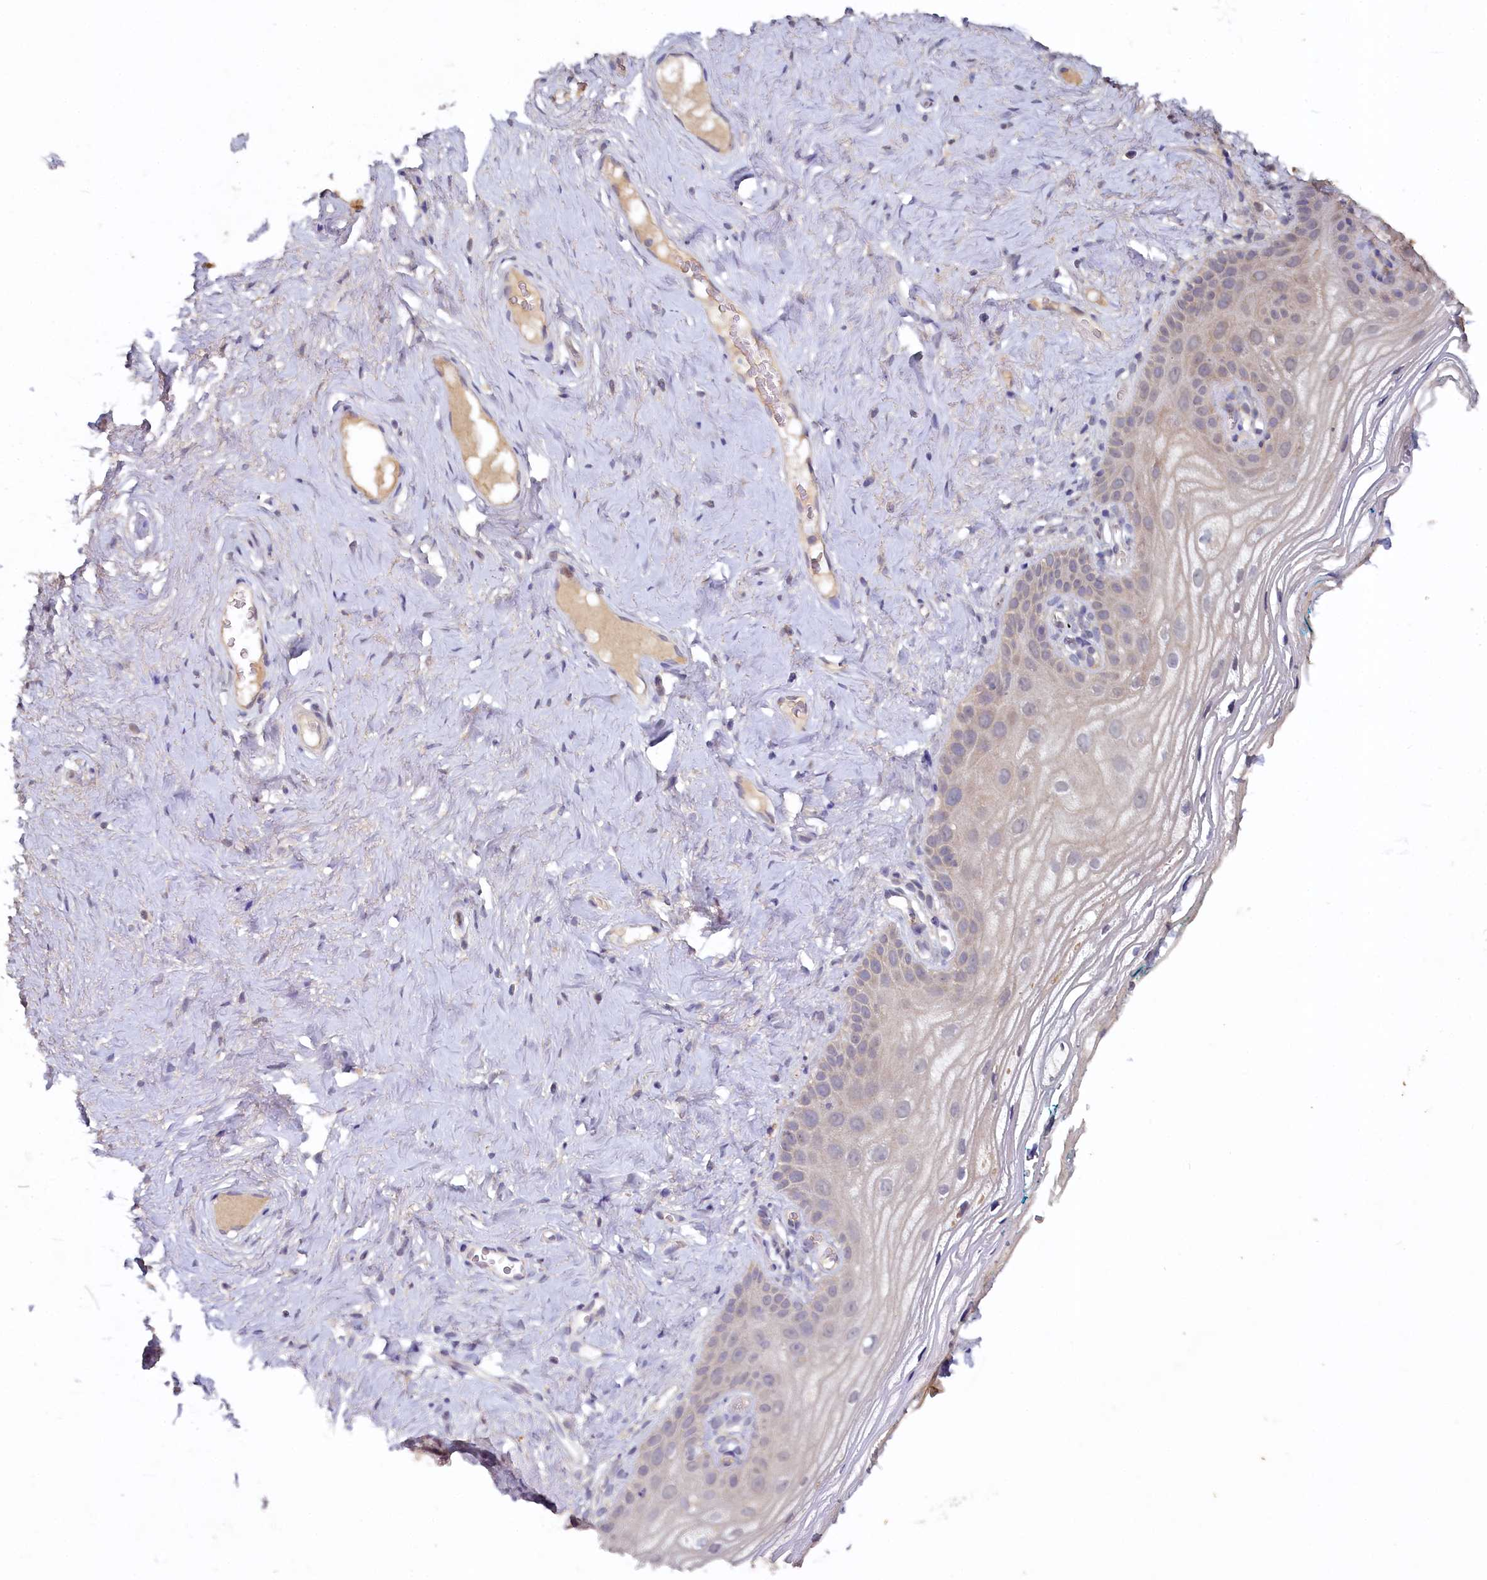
{"staining": {"intensity": "weak", "quantity": "25%-75%", "location": "cytoplasmic/membranous"}, "tissue": "vagina", "cell_type": "Squamous epithelial cells", "image_type": "normal", "snomed": [{"axis": "morphology", "description": "Normal tissue, NOS"}, {"axis": "topography", "description": "Vagina"}], "caption": "Unremarkable vagina was stained to show a protein in brown. There is low levels of weak cytoplasmic/membranous staining in about 25%-75% of squamous epithelial cells.", "gene": "HERC3", "patient": {"sex": "female", "age": 68}}